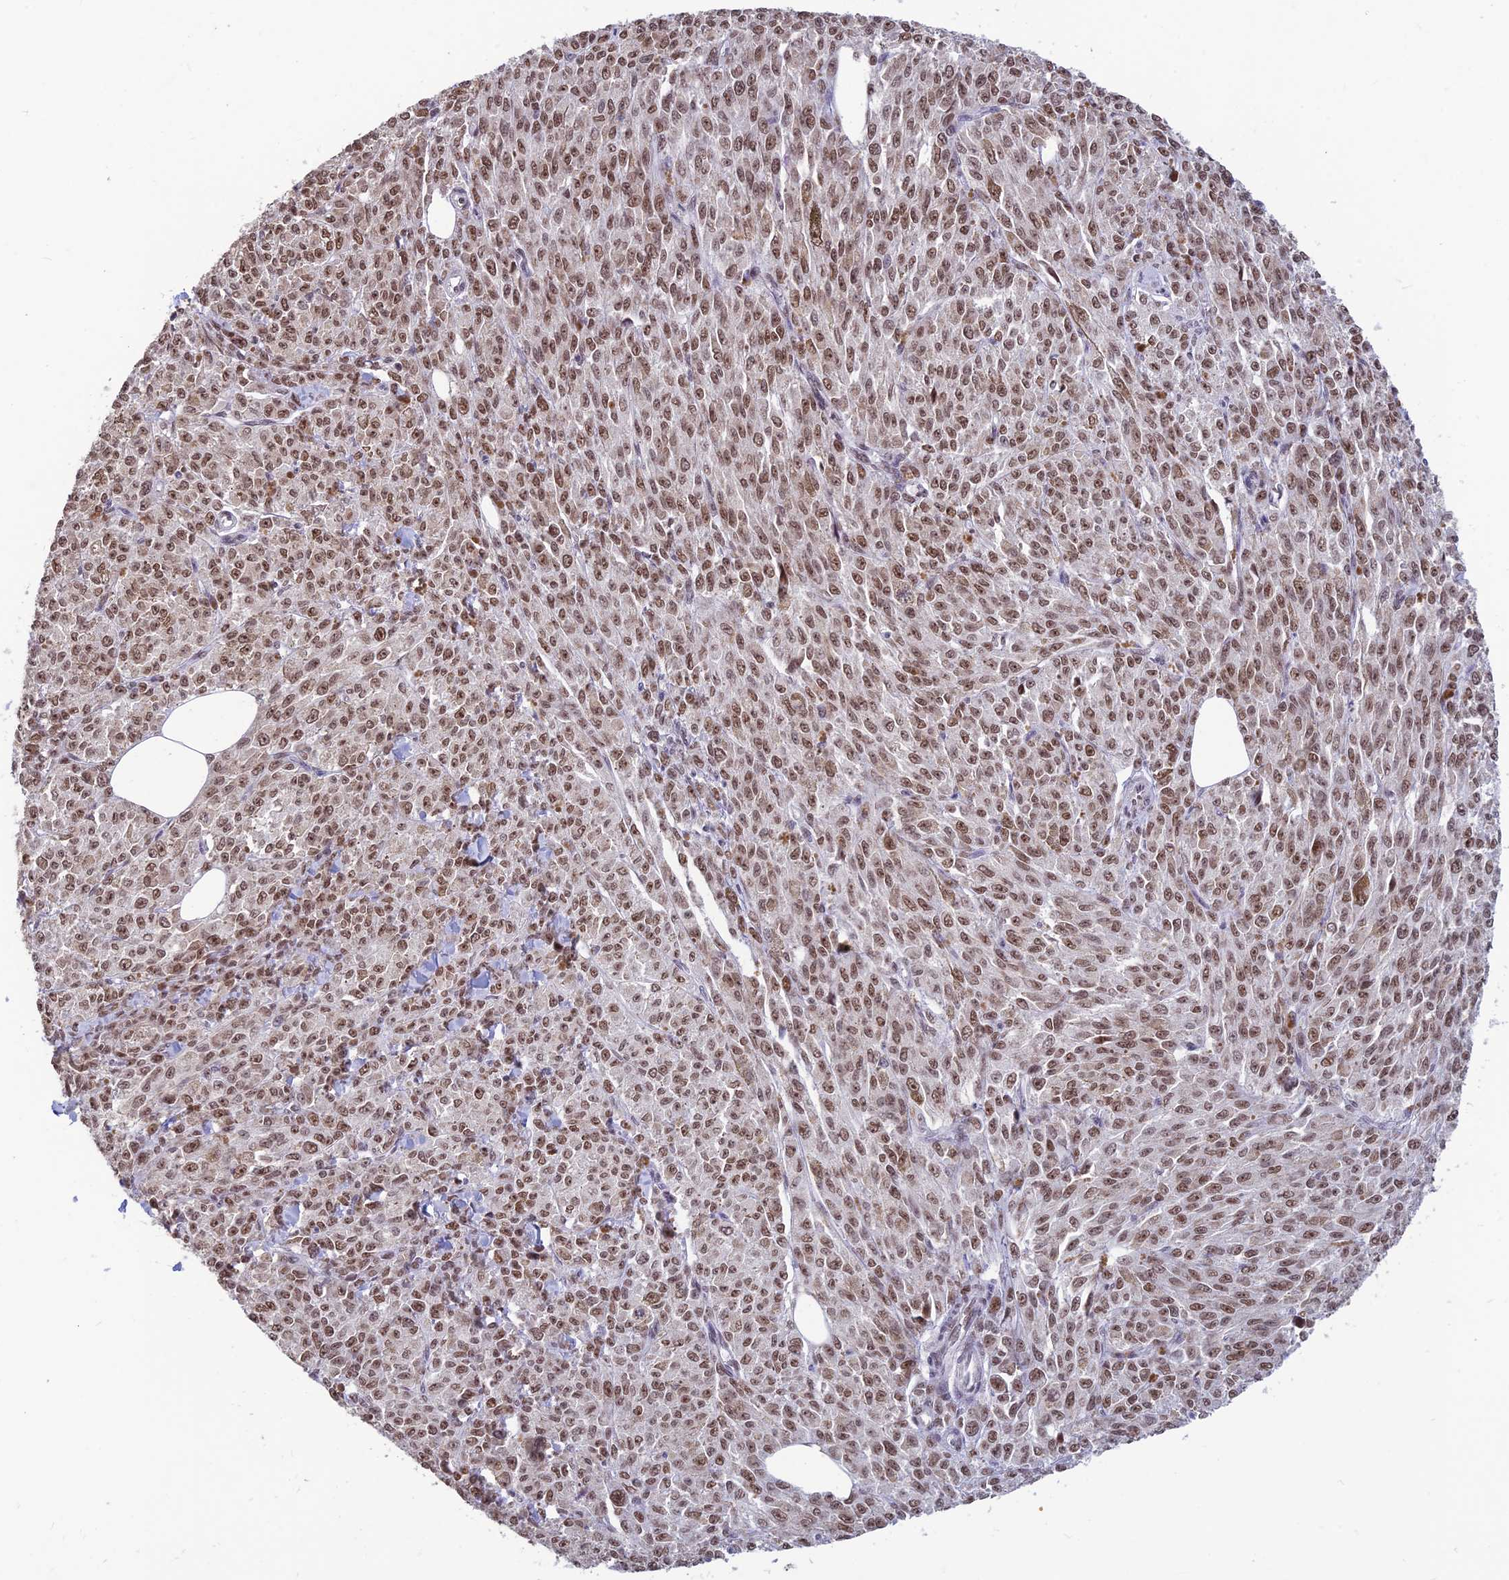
{"staining": {"intensity": "moderate", "quantity": ">75%", "location": "nuclear"}, "tissue": "melanoma", "cell_type": "Tumor cells", "image_type": "cancer", "snomed": [{"axis": "morphology", "description": "Malignant melanoma, NOS"}, {"axis": "topography", "description": "Skin"}], "caption": "The micrograph demonstrates a brown stain indicating the presence of a protein in the nuclear of tumor cells in melanoma.", "gene": "POLR1G", "patient": {"sex": "female", "age": 52}}